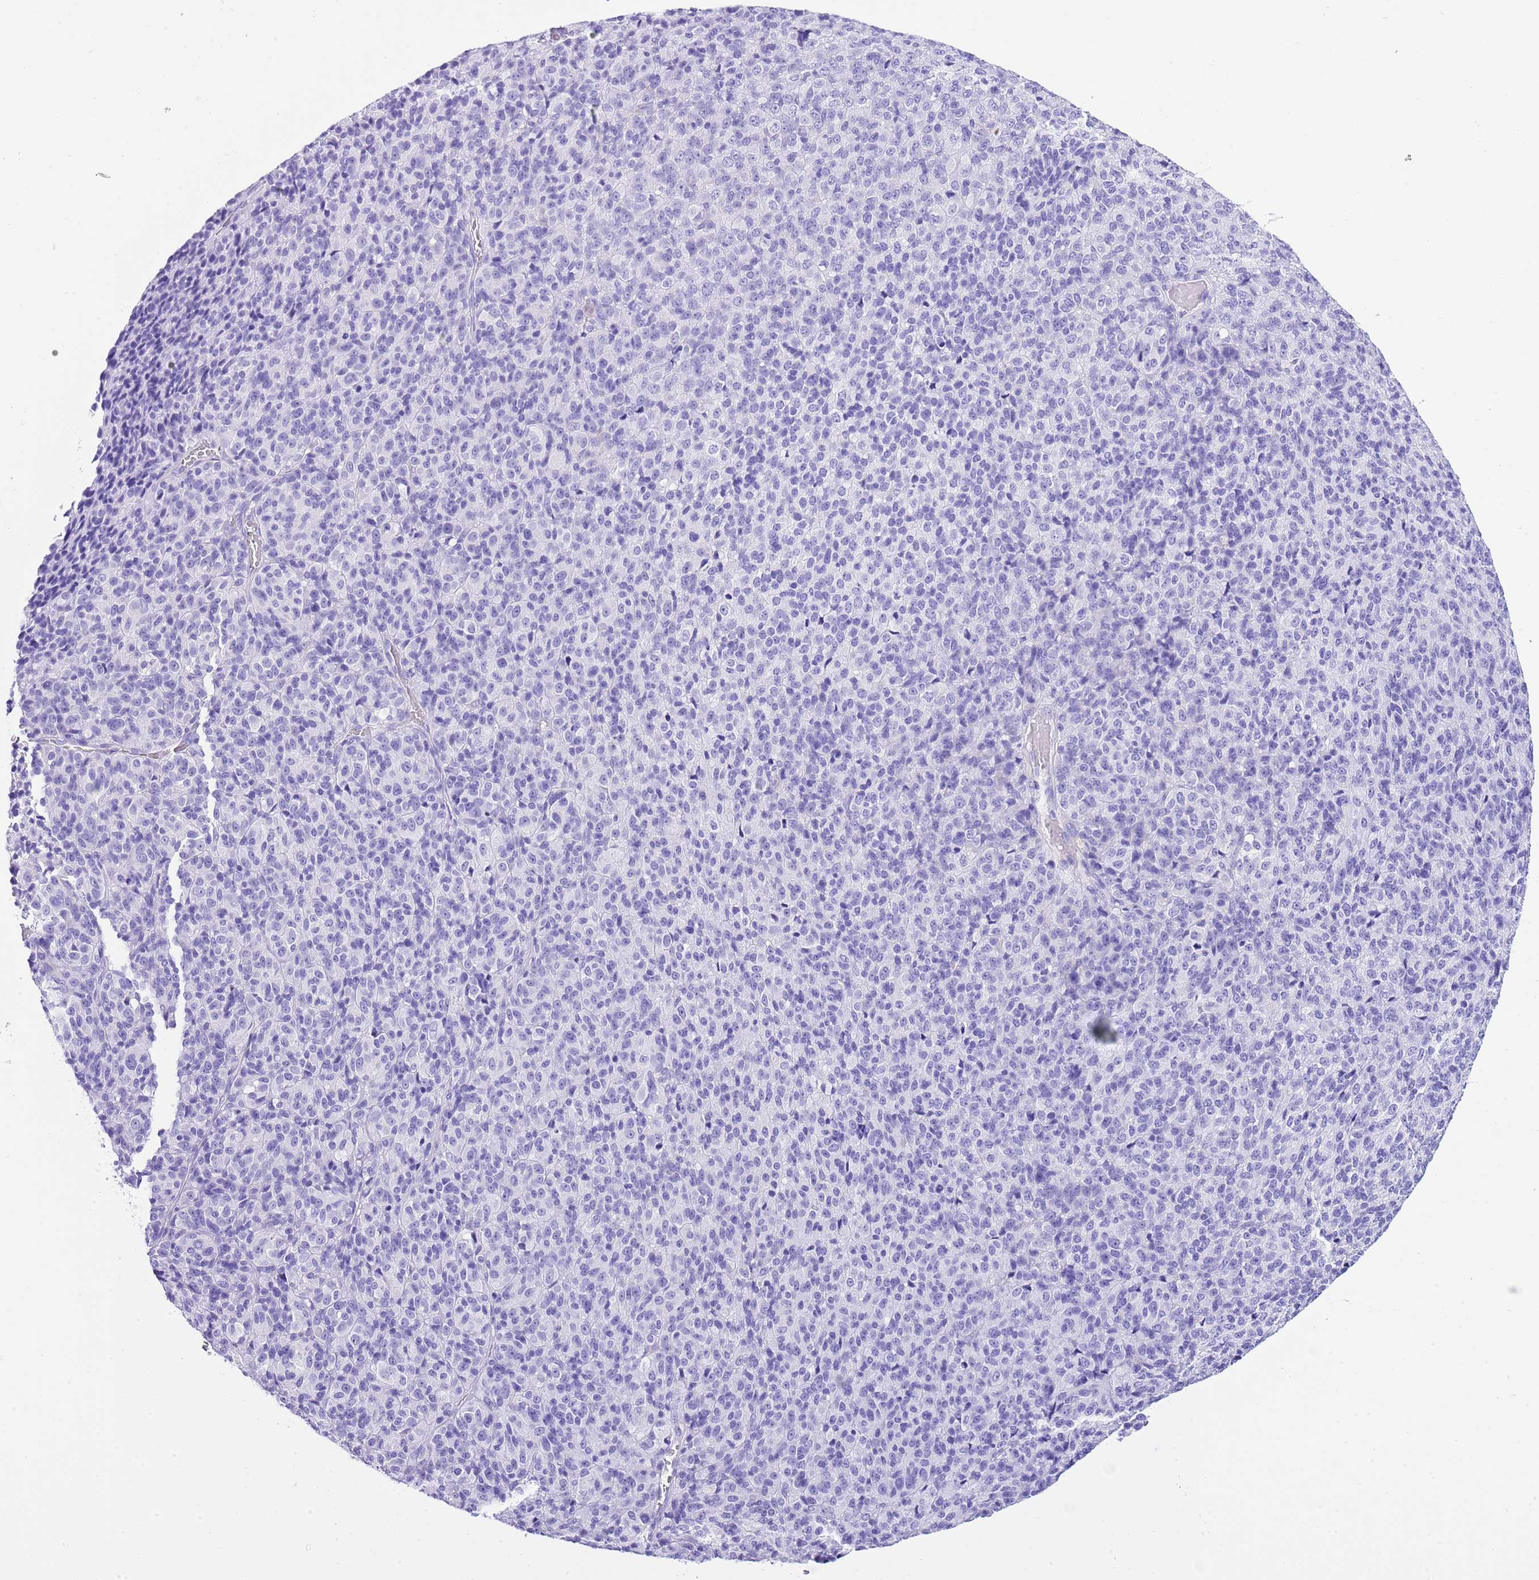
{"staining": {"intensity": "negative", "quantity": "none", "location": "none"}, "tissue": "melanoma", "cell_type": "Tumor cells", "image_type": "cancer", "snomed": [{"axis": "morphology", "description": "Malignant melanoma, Metastatic site"}, {"axis": "topography", "description": "Brain"}], "caption": "Tumor cells are negative for protein expression in human melanoma.", "gene": "KCNC1", "patient": {"sex": "female", "age": 56}}